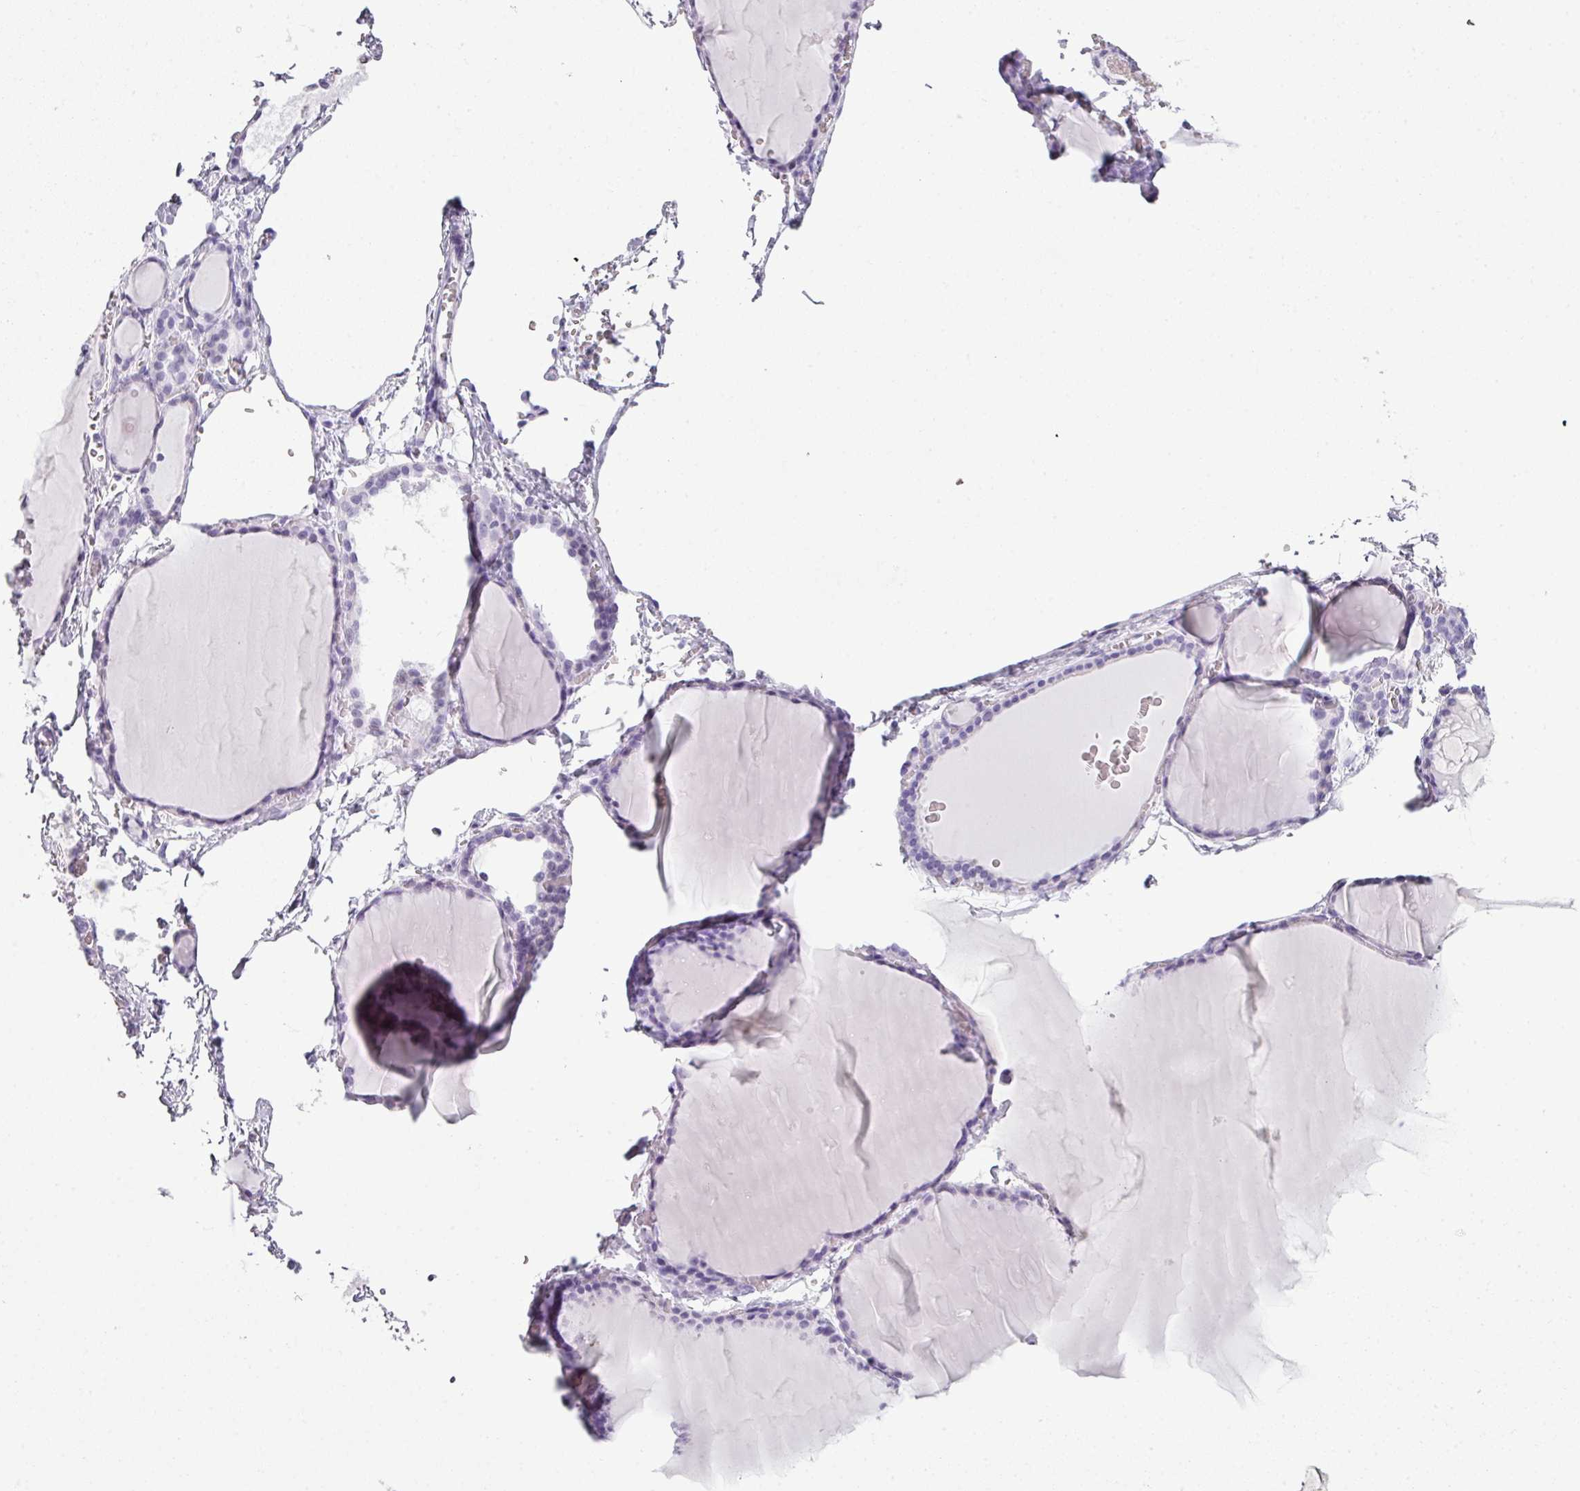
{"staining": {"intensity": "negative", "quantity": "none", "location": "none"}, "tissue": "thyroid gland", "cell_type": "Glandular cells", "image_type": "normal", "snomed": [{"axis": "morphology", "description": "Normal tissue, NOS"}, {"axis": "topography", "description": "Thyroid gland"}], "caption": "DAB immunohistochemical staining of unremarkable thyroid gland reveals no significant expression in glandular cells. (Stains: DAB (3,3'-diaminobenzidine) immunohistochemistry with hematoxylin counter stain, Microscopy: brightfield microscopy at high magnification).", "gene": "SCT", "patient": {"sex": "female", "age": 49}}